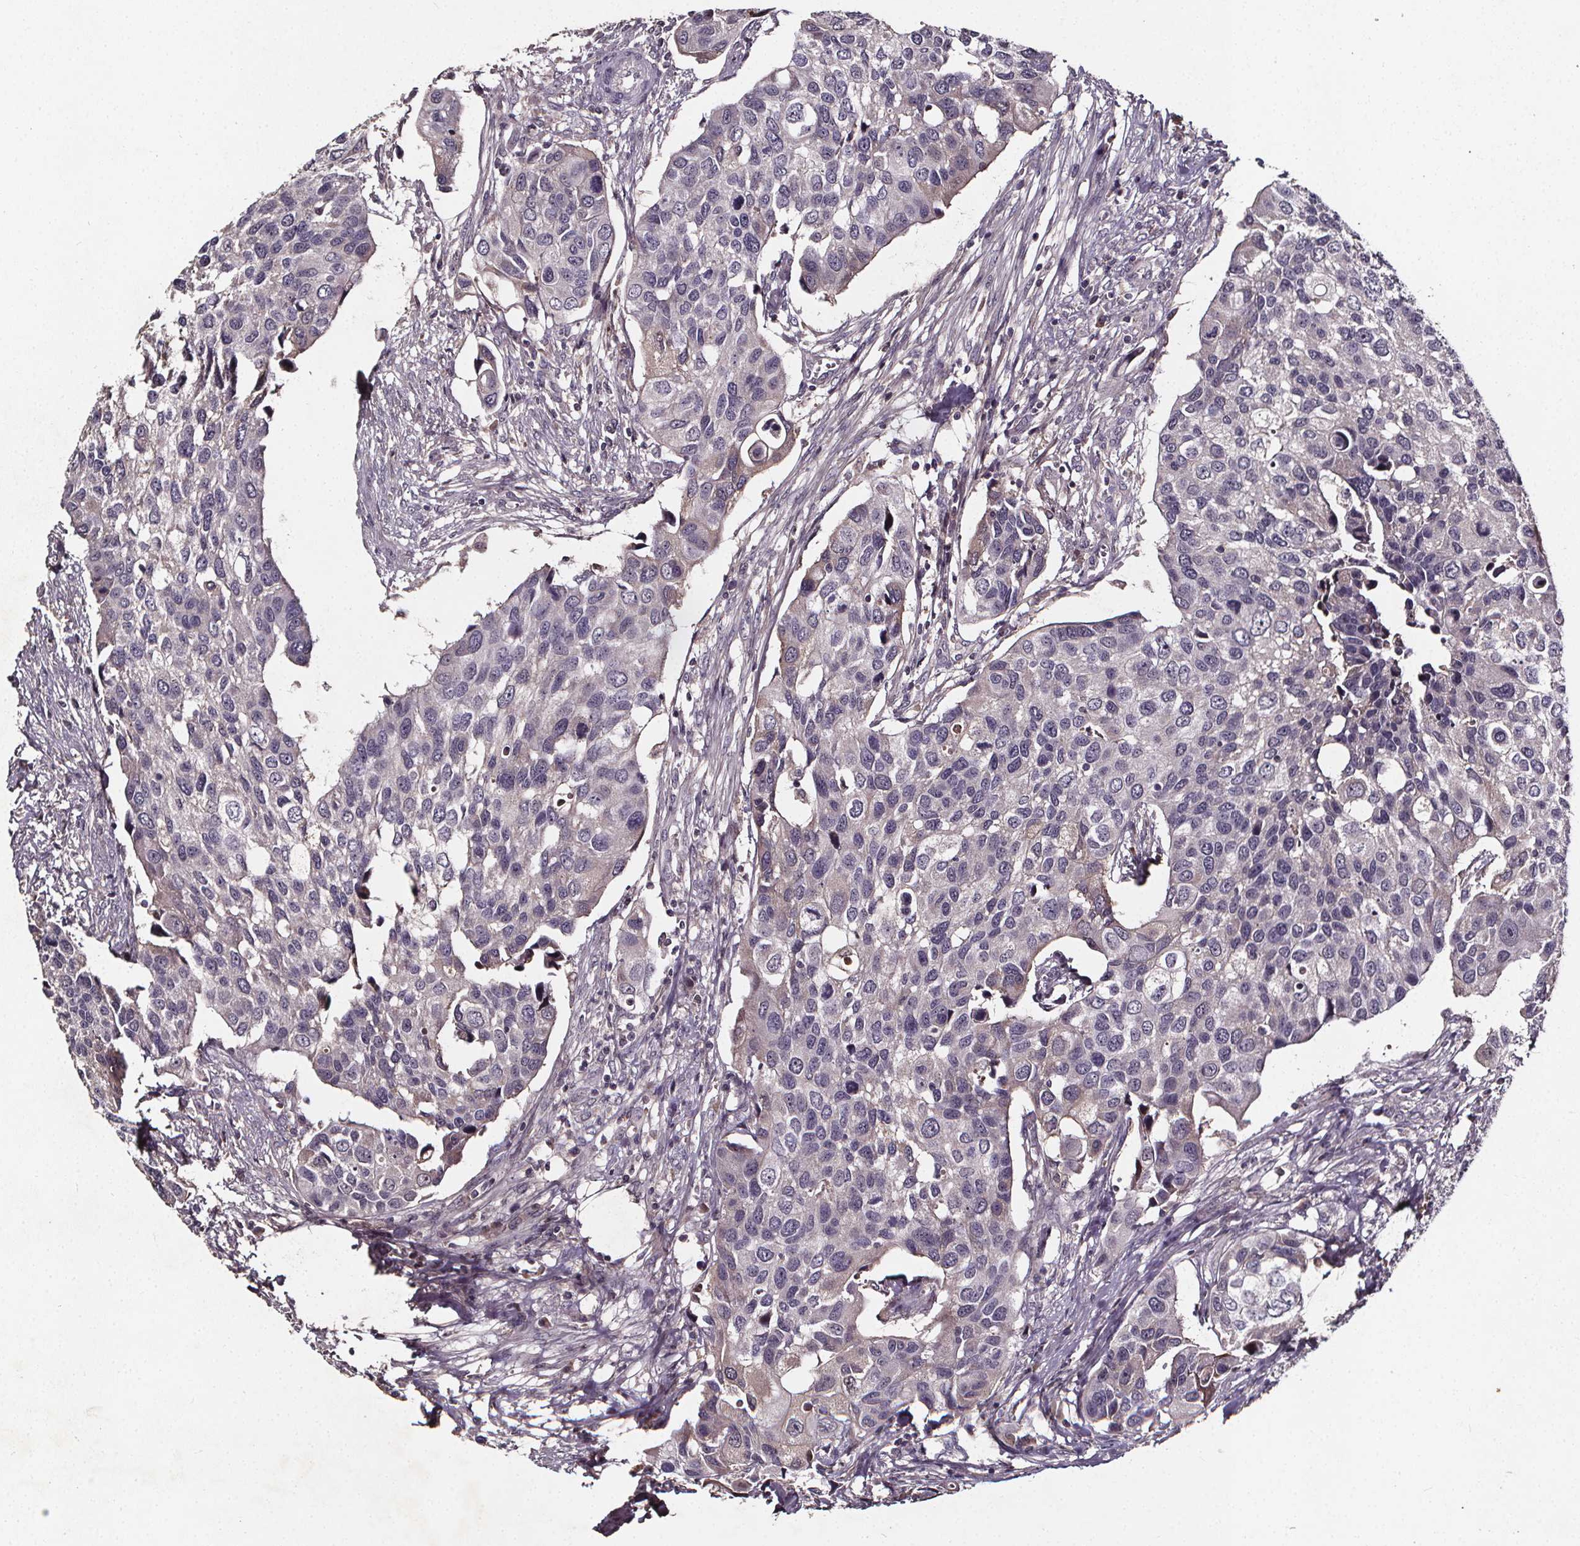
{"staining": {"intensity": "negative", "quantity": "none", "location": "none"}, "tissue": "urothelial cancer", "cell_type": "Tumor cells", "image_type": "cancer", "snomed": [{"axis": "morphology", "description": "Urothelial carcinoma, High grade"}, {"axis": "topography", "description": "Urinary bladder"}], "caption": "There is no significant expression in tumor cells of urothelial cancer.", "gene": "SPAG8", "patient": {"sex": "male", "age": 60}}